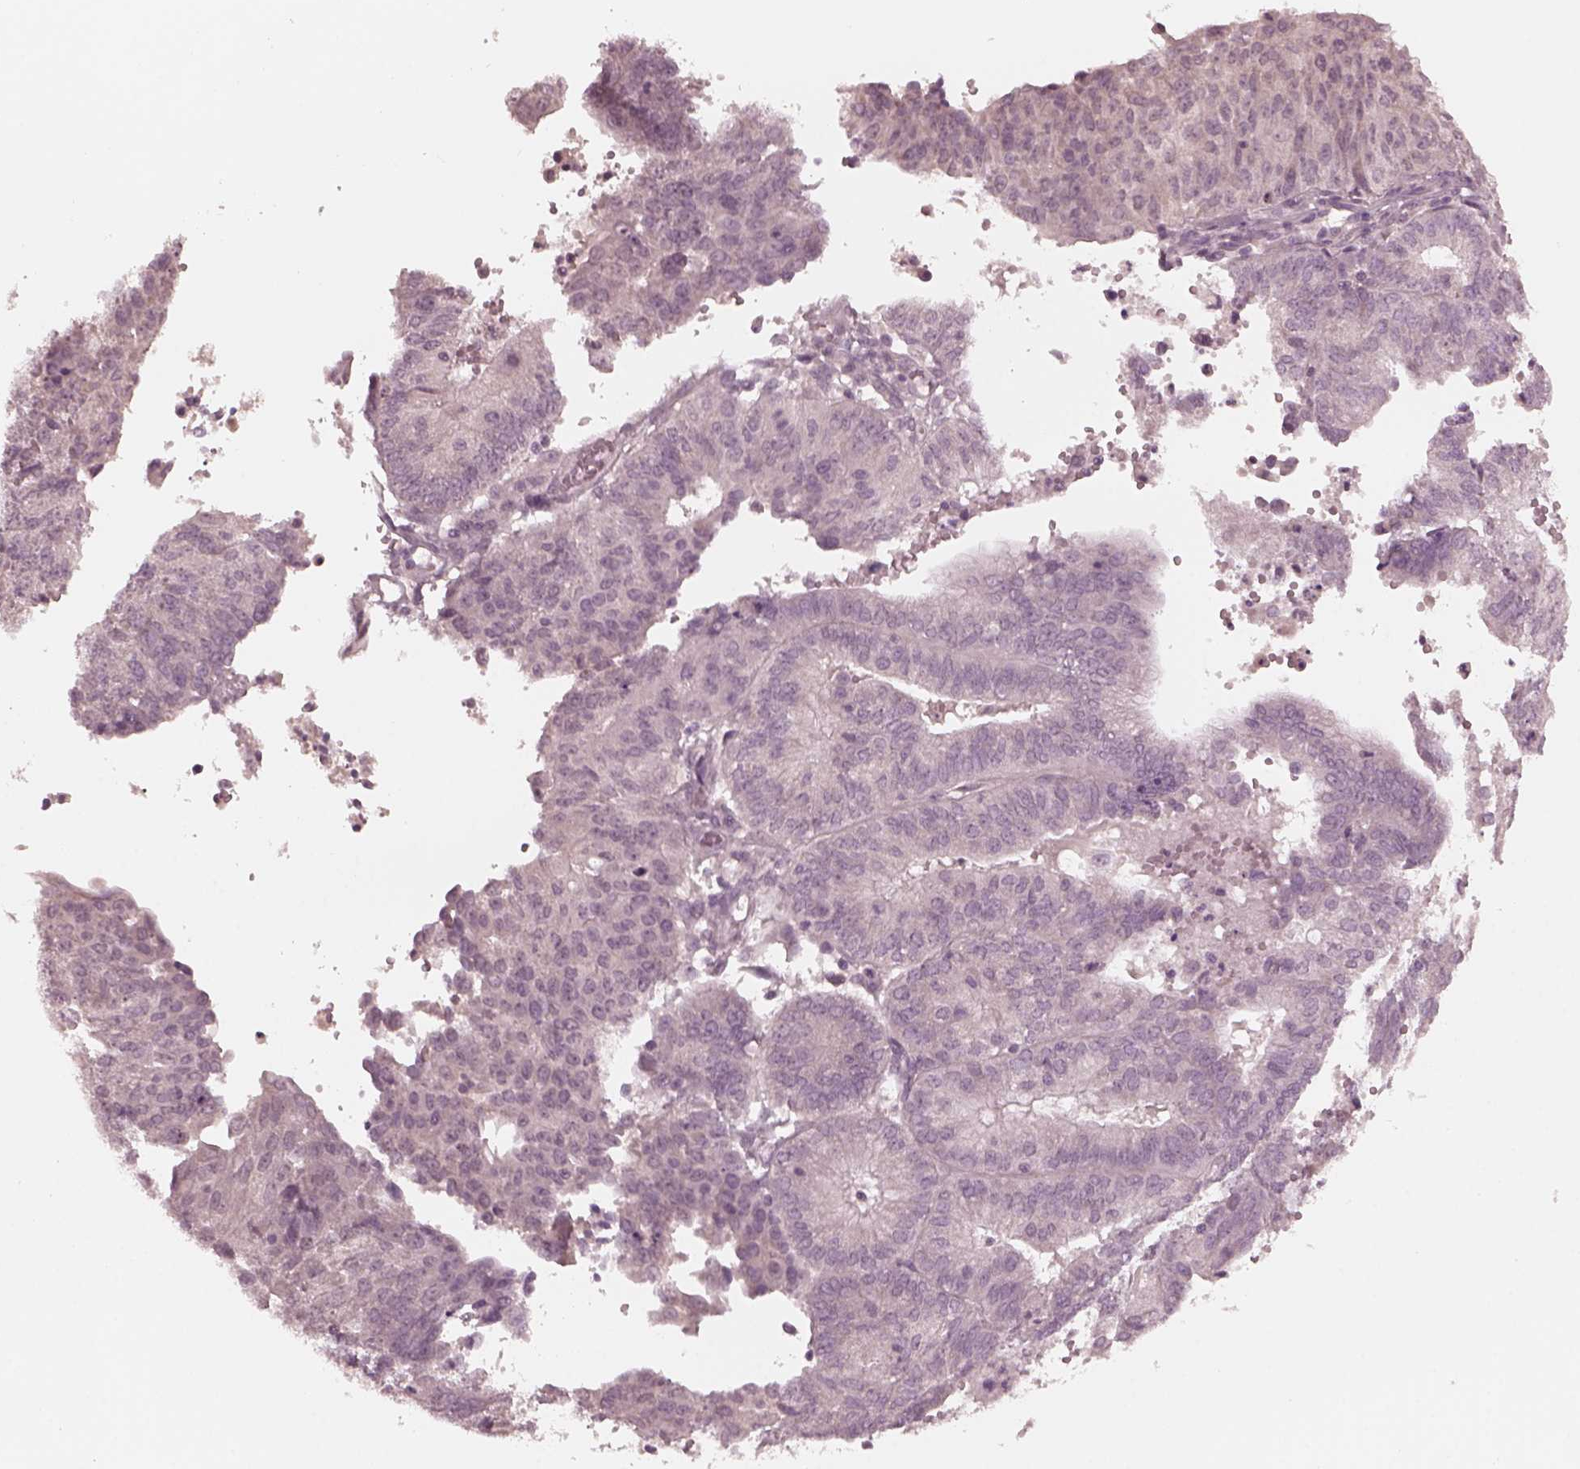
{"staining": {"intensity": "negative", "quantity": "none", "location": "none"}, "tissue": "endometrial cancer", "cell_type": "Tumor cells", "image_type": "cancer", "snomed": [{"axis": "morphology", "description": "Adenocarcinoma, NOS"}, {"axis": "topography", "description": "Endometrium"}], "caption": "IHC photomicrograph of neoplastic tissue: adenocarcinoma (endometrial) stained with DAB demonstrates no significant protein expression in tumor cells.", "gene": "RGS7", "patient": {"sex": "female", "age": 82}}